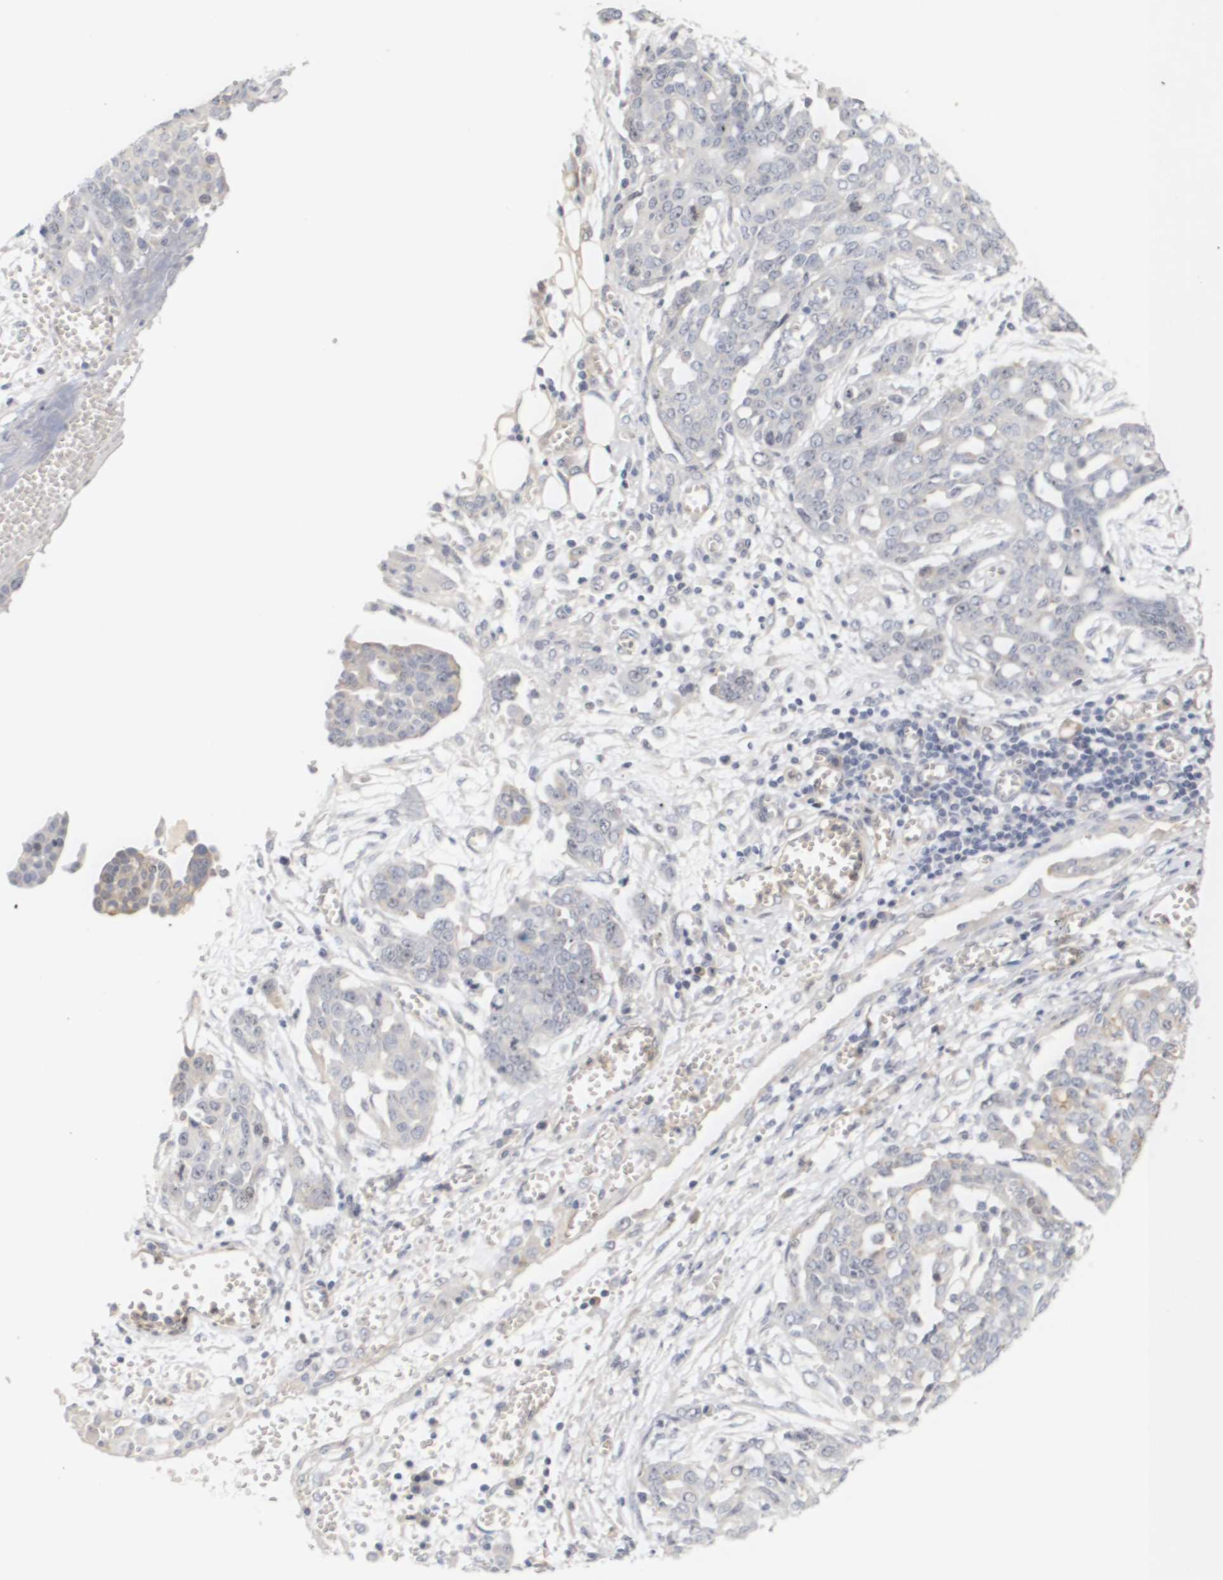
{"staining": {"intensity": "negative", "quantity": "none", "location": "none"}, "tissue": "ovarian cancer", "cell_type": "Tumor cells", "image_type": "cancer", "snomed": [{"axis": "morphology", "description": "Cystadenocarcinoma, serous, NOS"}, {"axis": "topography", "description": "Soft tissue"}, {"axis": "topography", "description": "Ovary"}], "caption": "The immunohistochemistry photomicrograph has no significant expression in tumor cells of ovarian cancer tissue.", "gene": "CYB561", "patient": {"sex": "female", "age": 57}}